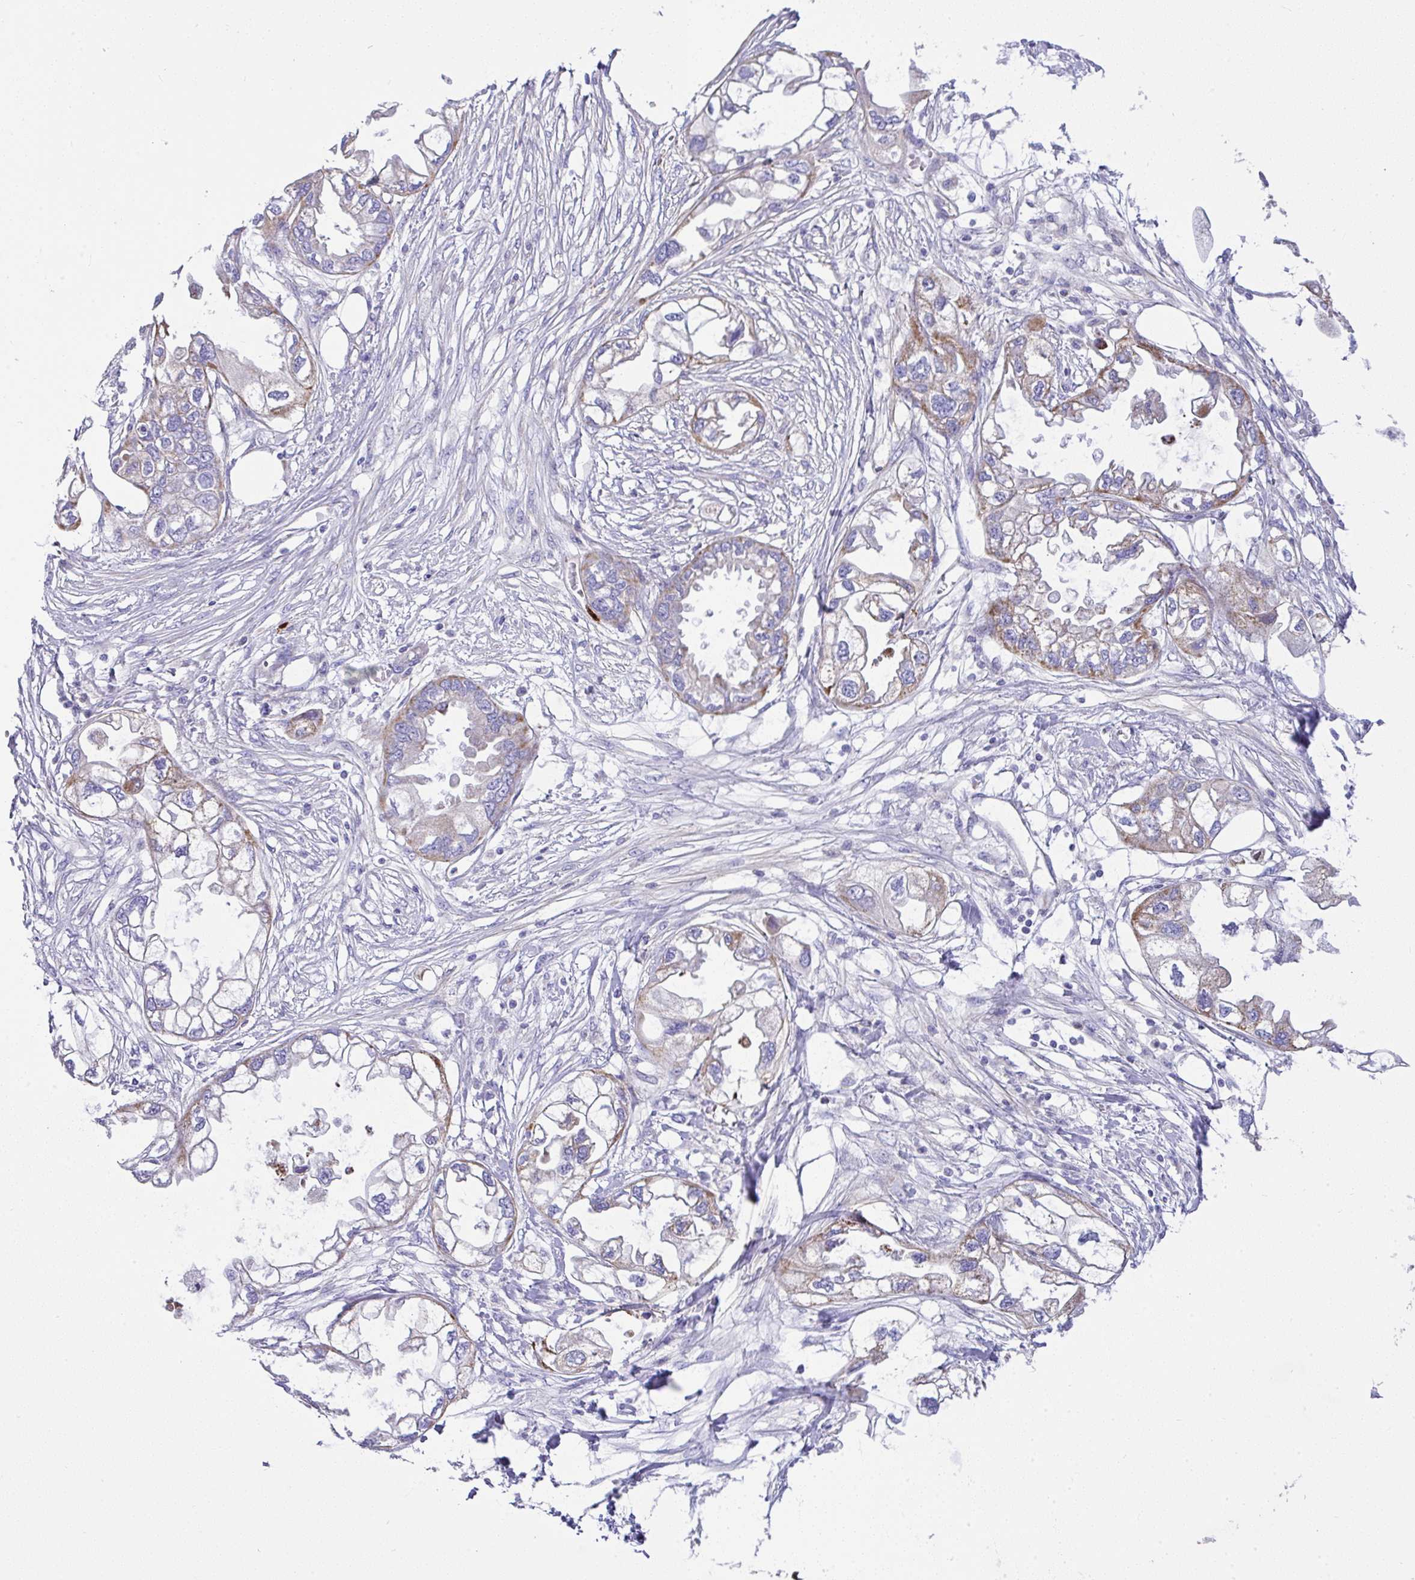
{"staining": {"intensity": "moderate", "quantity": "<25%", "location": "cytoplasmic/membranous"}, "tissue": "endometrial cancer", "cell_type": "Tumor cells", "image_type": "cancer", "snomed": [{"axis": "morphology", "description": "Adenocarcinoma, NOS"}, {"axis": "morphology", "description": "Adenocarcinoma, metastatic, NOS"}, {"axis": "topography", "description": "Adipose tissue"}, {"axis": "topography", "description": "Endometrium"}], "caption": "Protein staining of endometrial cancer (metastatic adenocarcinoma) tissue shows moderate cytoplasmic/membranous positivity in approximately <25% of tumor cells. (Brightfield microscopy of DAB IHC at high magnification).", "gene": "SLC13A1", "patient": {"sex": "female", "age": 67}}